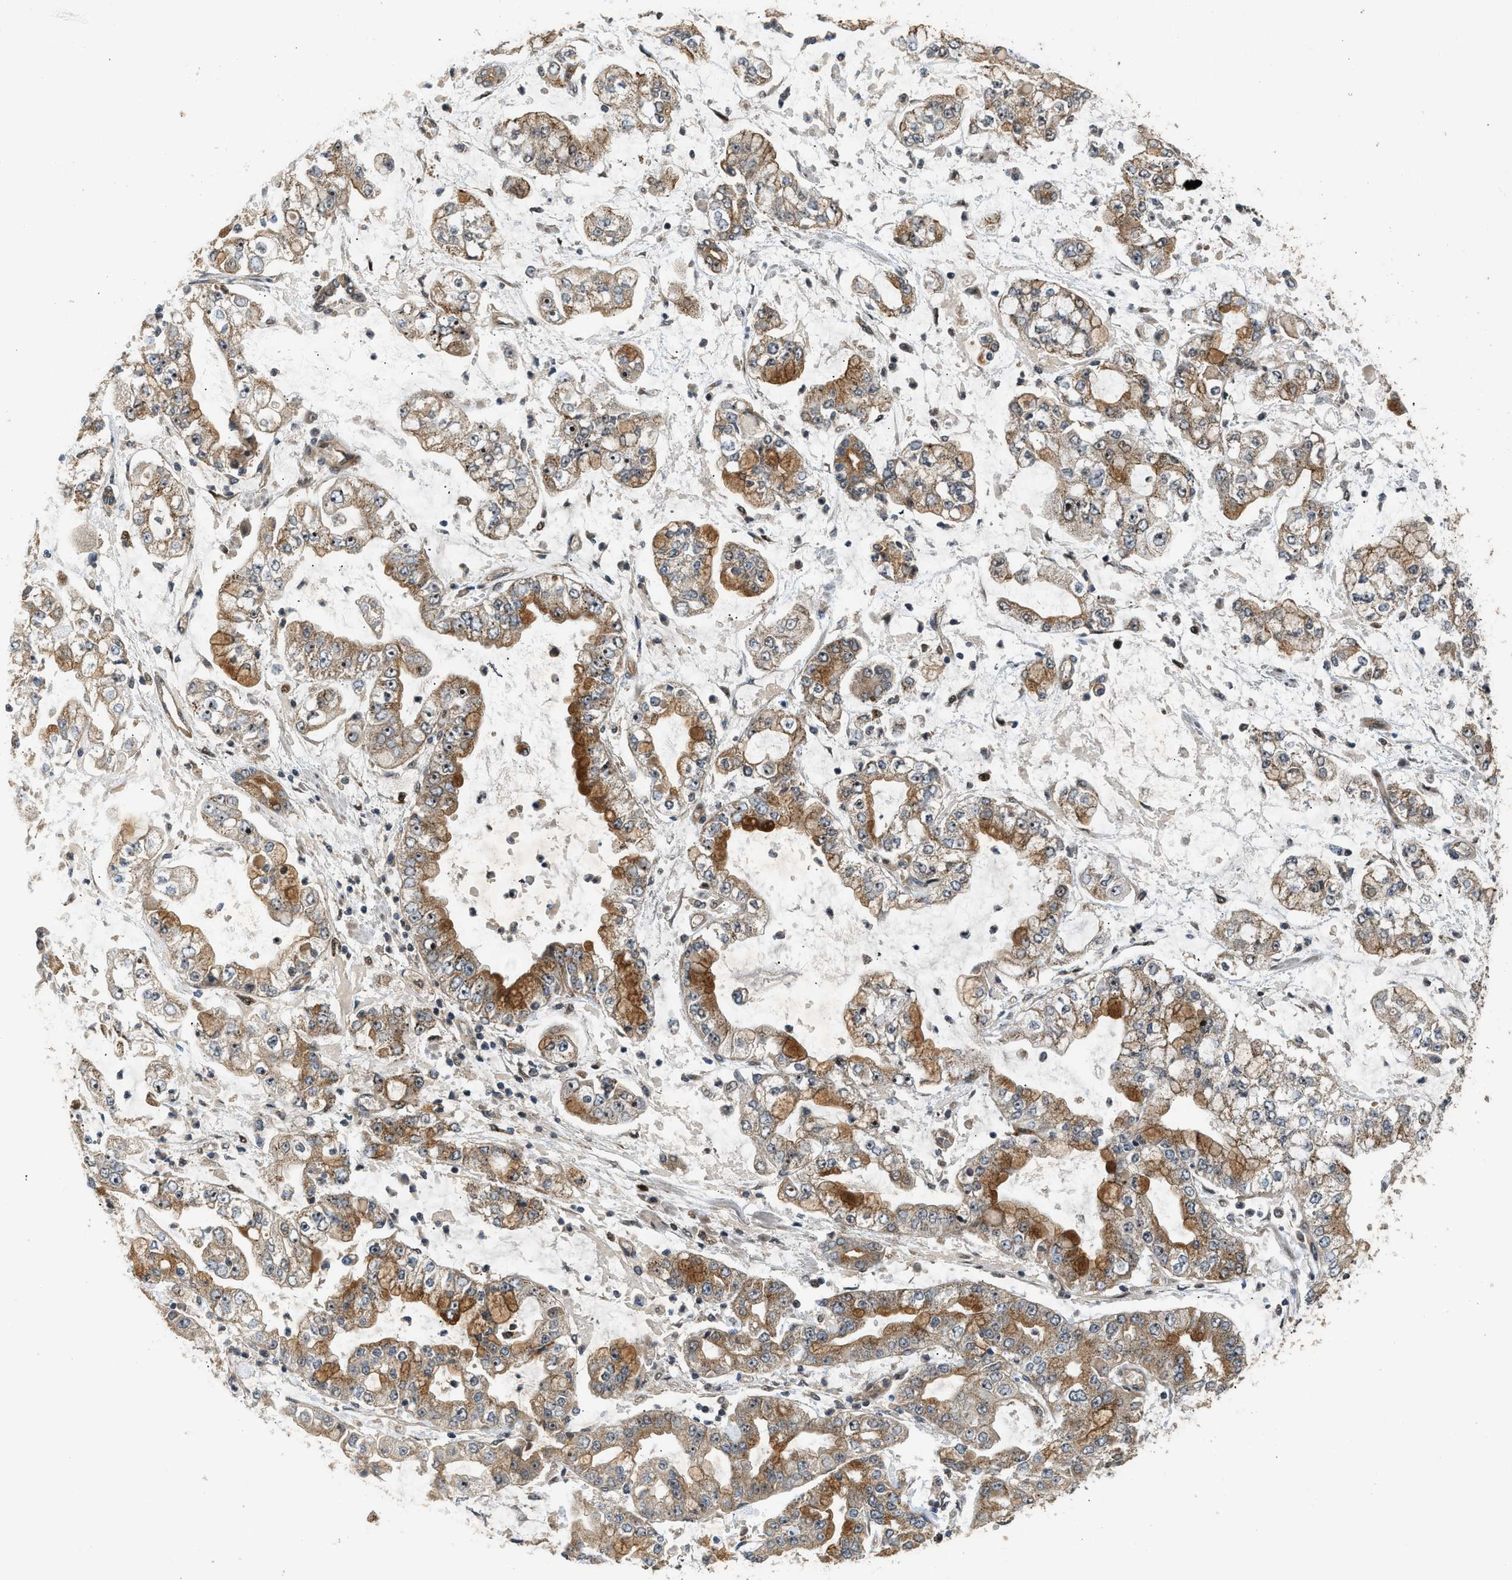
{"staining": {"intensity": "moderate", "quantity": ">75%", "location": "cytoplasmic/membranous,nuclear"}, "tissue": "stomach cancer", "cell_type": "Tumor cells", "image_type": "cancer", "snomed": [{"axis": "morphology", "description": "Adenocarcinoma, NOS"}, {"axis": "topography", "description": "Stomach"}], "caption": "Stomach cancer stained with a brown dye reveals moderate cytoplasmic/membranous and nuclear positive staining in approximately >75% of tumor cells.", "gene": "GET1", "patient": {"sex": "male", "age": 76}}